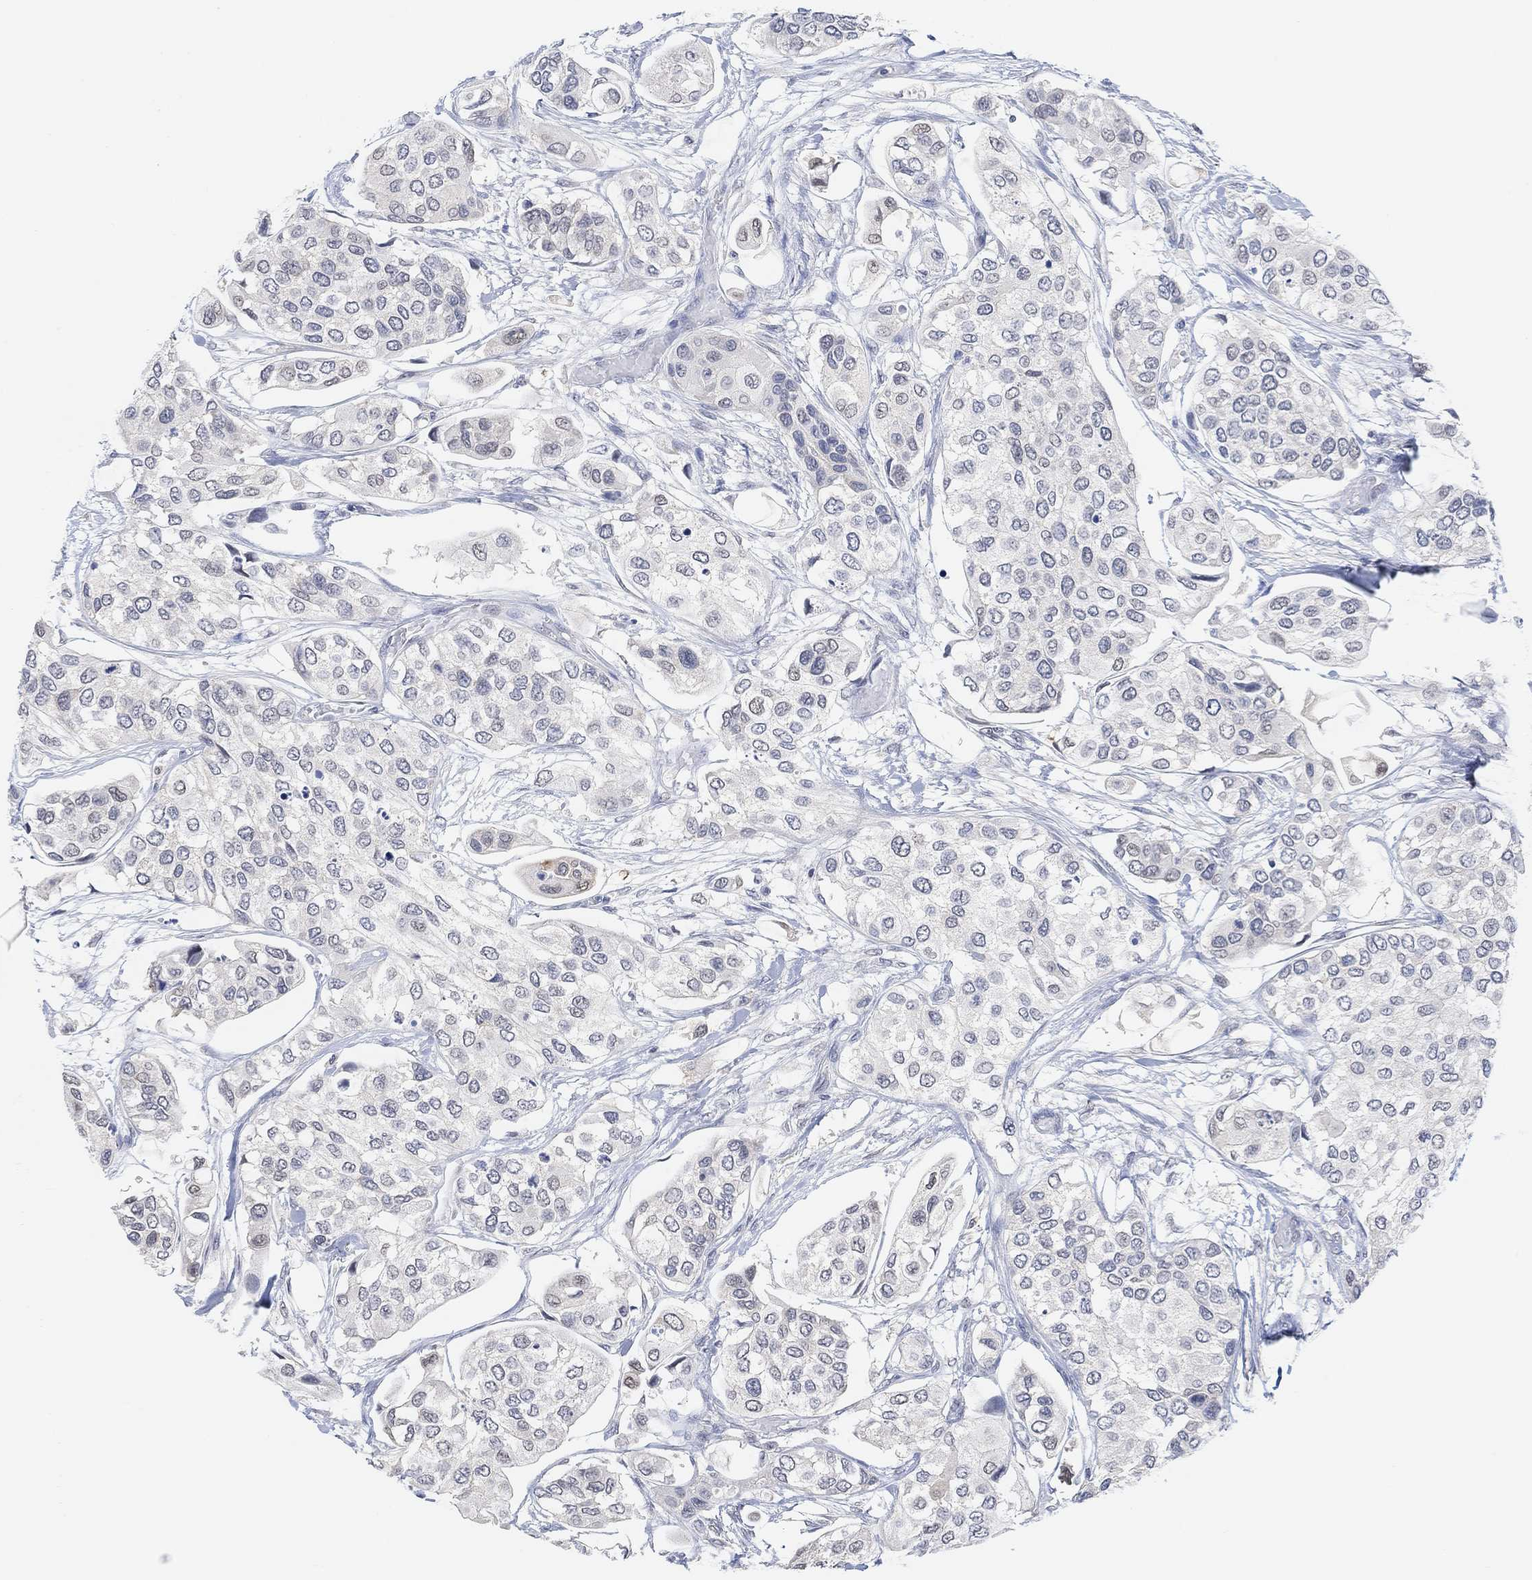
{"staining": {"intensity": "negative", "quantity": "none", "location": "none"}, "tissue": "urothelial cancer", "cell_type": "Tumor cells", "image_type": "cancer", "snomed": [{"axis": "morphology", "description": "Urothelial carcinoma, High grade"}, {"axis": "topography", "description": "Urinary bladder"}], "caption": "This is an IHC image of urothelial carcinoma (high-grade). There is no staining in tumor cells.", "gene": "MUC1", "patient": {"sex": "male", "age": 77}}